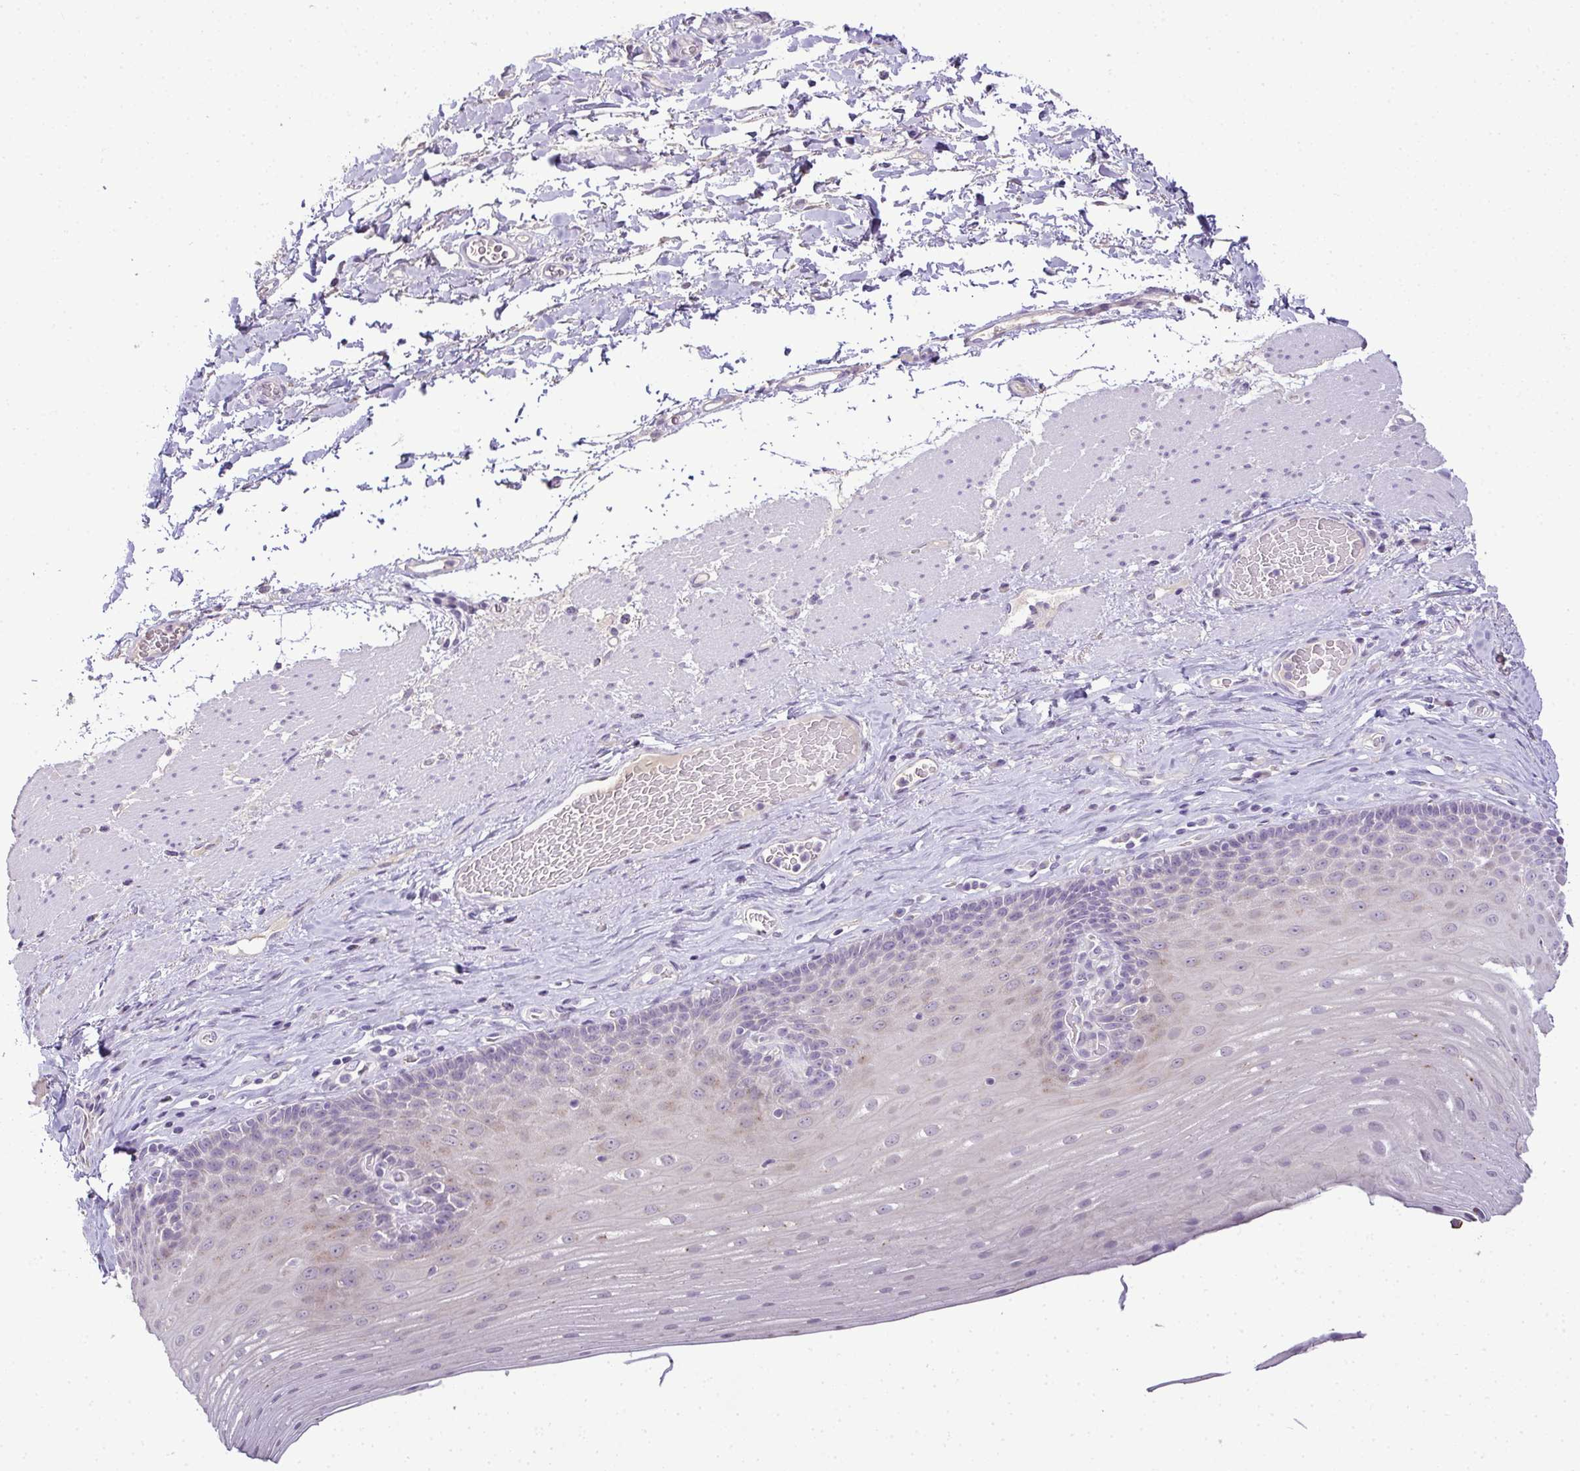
{"staining": {"intensity": "negative", "quantity": "none", "location": "none"}, "tissue": "esophagus", "cell_type": "Squamous epithelial cells", "image_type": "normal", "snomed": [{"axis": "morphology", "description": "Normal tissue, NOS"}, {"axis": "topography", "description": "Esophagus"}], "caption": "This image is of normal esophagus stained with IHC to label a protein in brown with the nuclei are counter-stained blue. There is no positivity in squamous epithelial cells.", "gene": "CMPK1", "patient": {"sex": "male", "age": 62}}